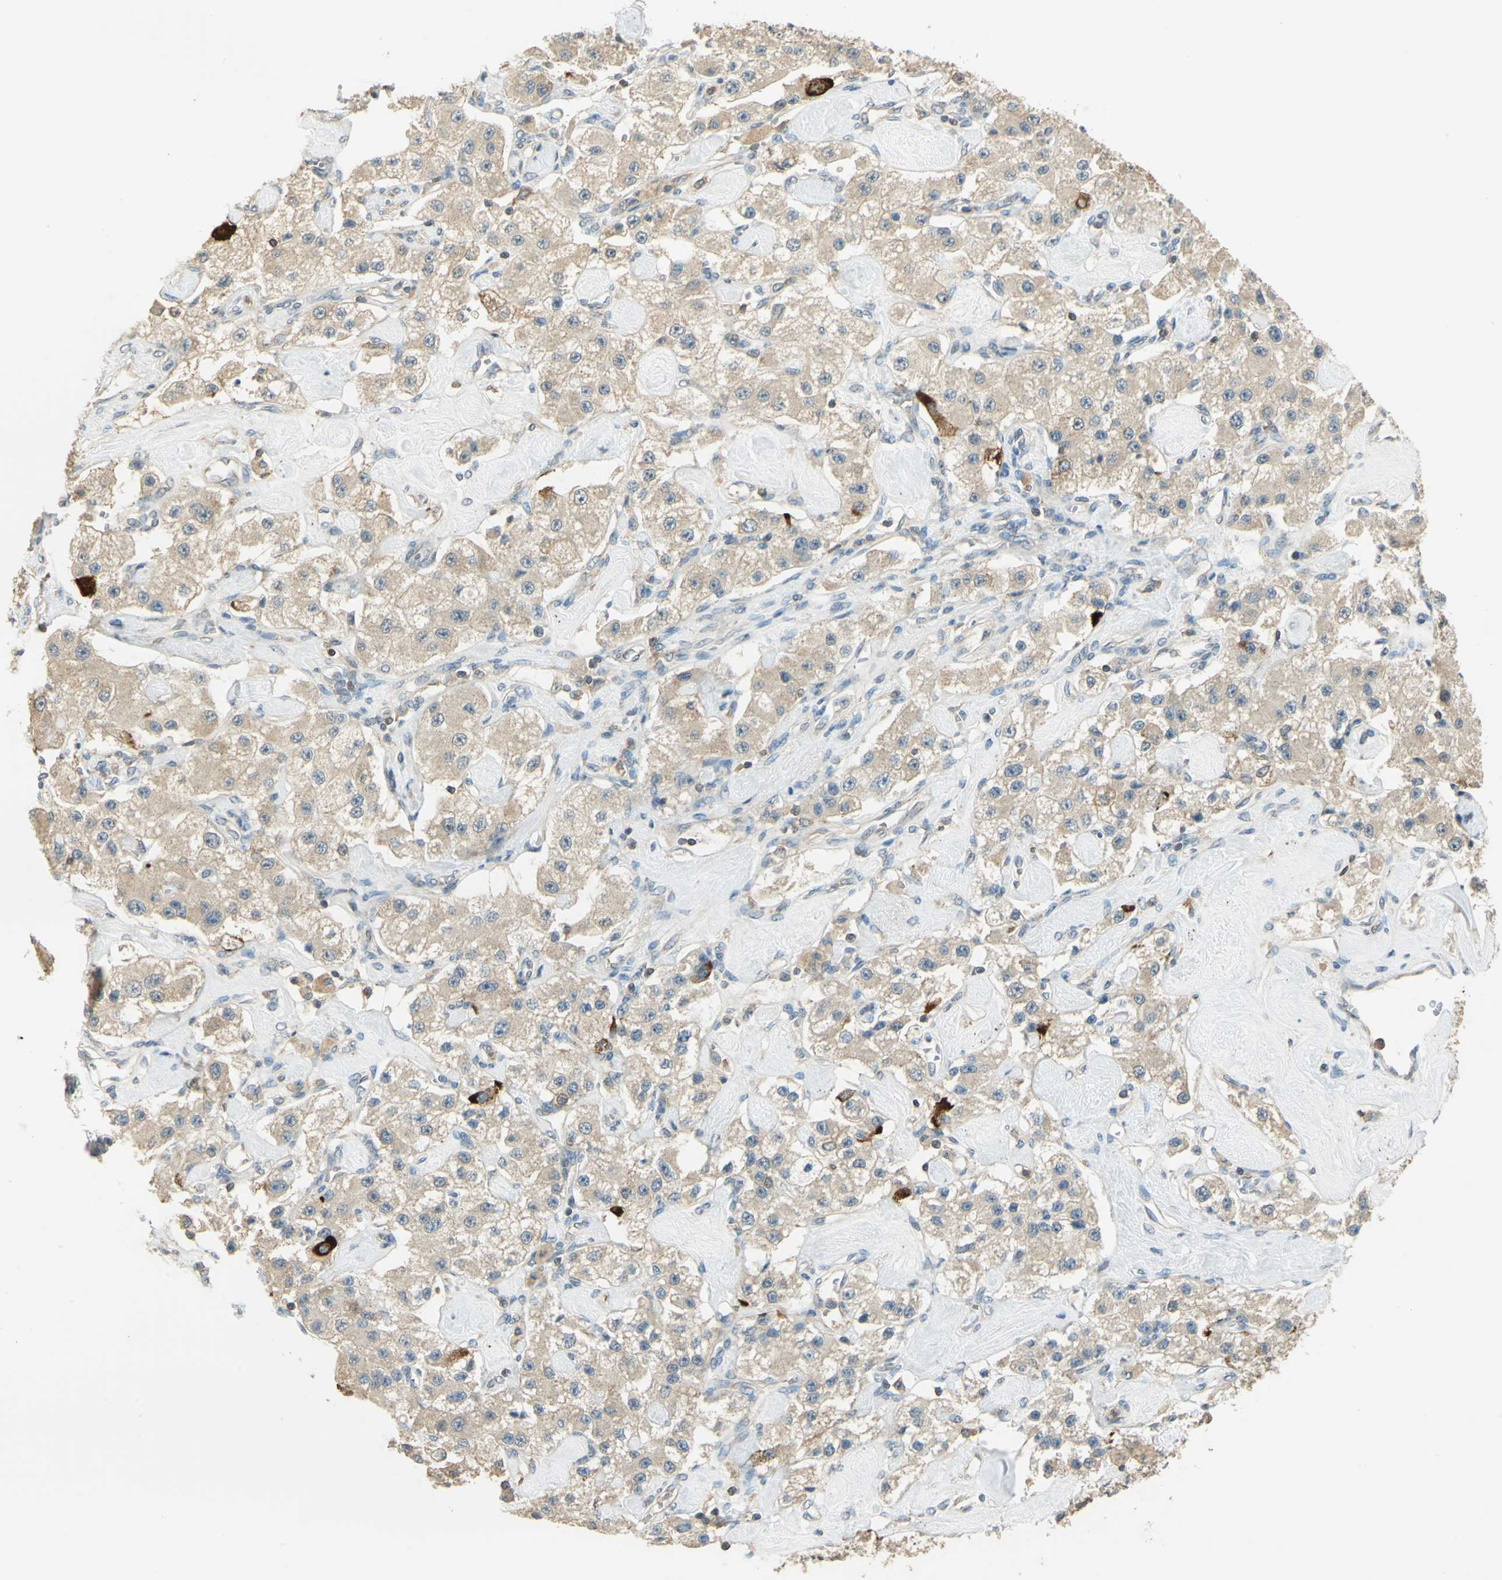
{"staining": {"intensity": "moderate", "quantity": ">75%", "location": "cytoplasmic/membranous"}, "tissue": "carcinoid", "cell_type": "Tumor cells", "image_type": "cancer", "snomed": [{"axis": "morphology", "description": "Carcinoid, malignant, NOS"}, {"axis": "topography", "description": "Pancreas"}], "caption": "Tumor cells exhibit moderate cytoplasmic/membranous positivity in about >75% of cells in carcinoid.", "gene": "SHC2", "patient": {"sex": "male", "age": 41}}